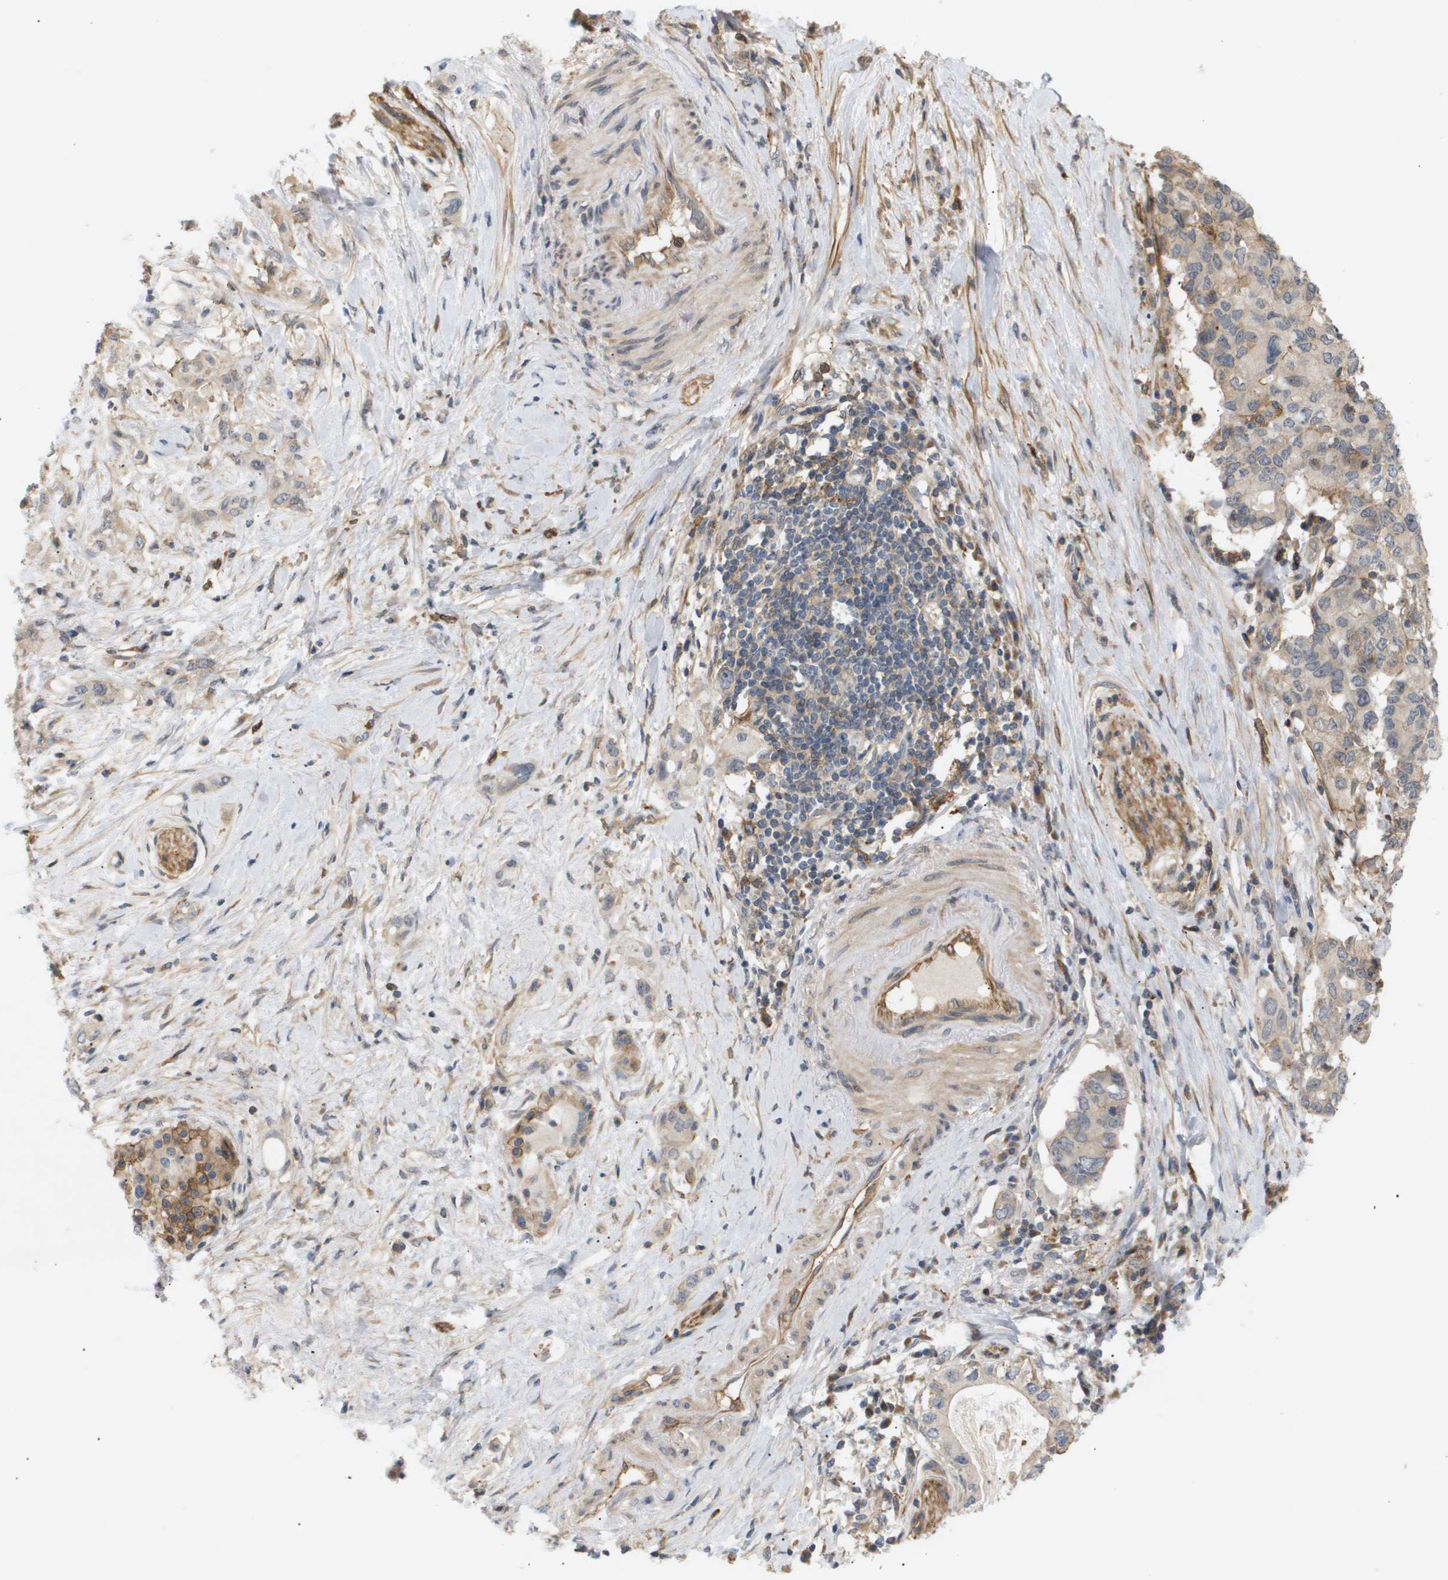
{"staining": {"intensity": "negative", "quantity": "none", "location": "none"}, "tissue": "pancreatic cancer", "cell_type": "Tumor cells", "image_type": "cancer", "snomed": [{"axis": "morphology", "description": "Adenocarcinoma, NOS"}, {"axis": "topography", "description": "Pancreas"}], "caption": "The immunohistochemistry histopathology image has no significant expression in tumor cells of pancreatic cancer (adenocarcinoma) tissue.", "gene": "CORO2B", "patient": {"sex": "female", "age": 56}}